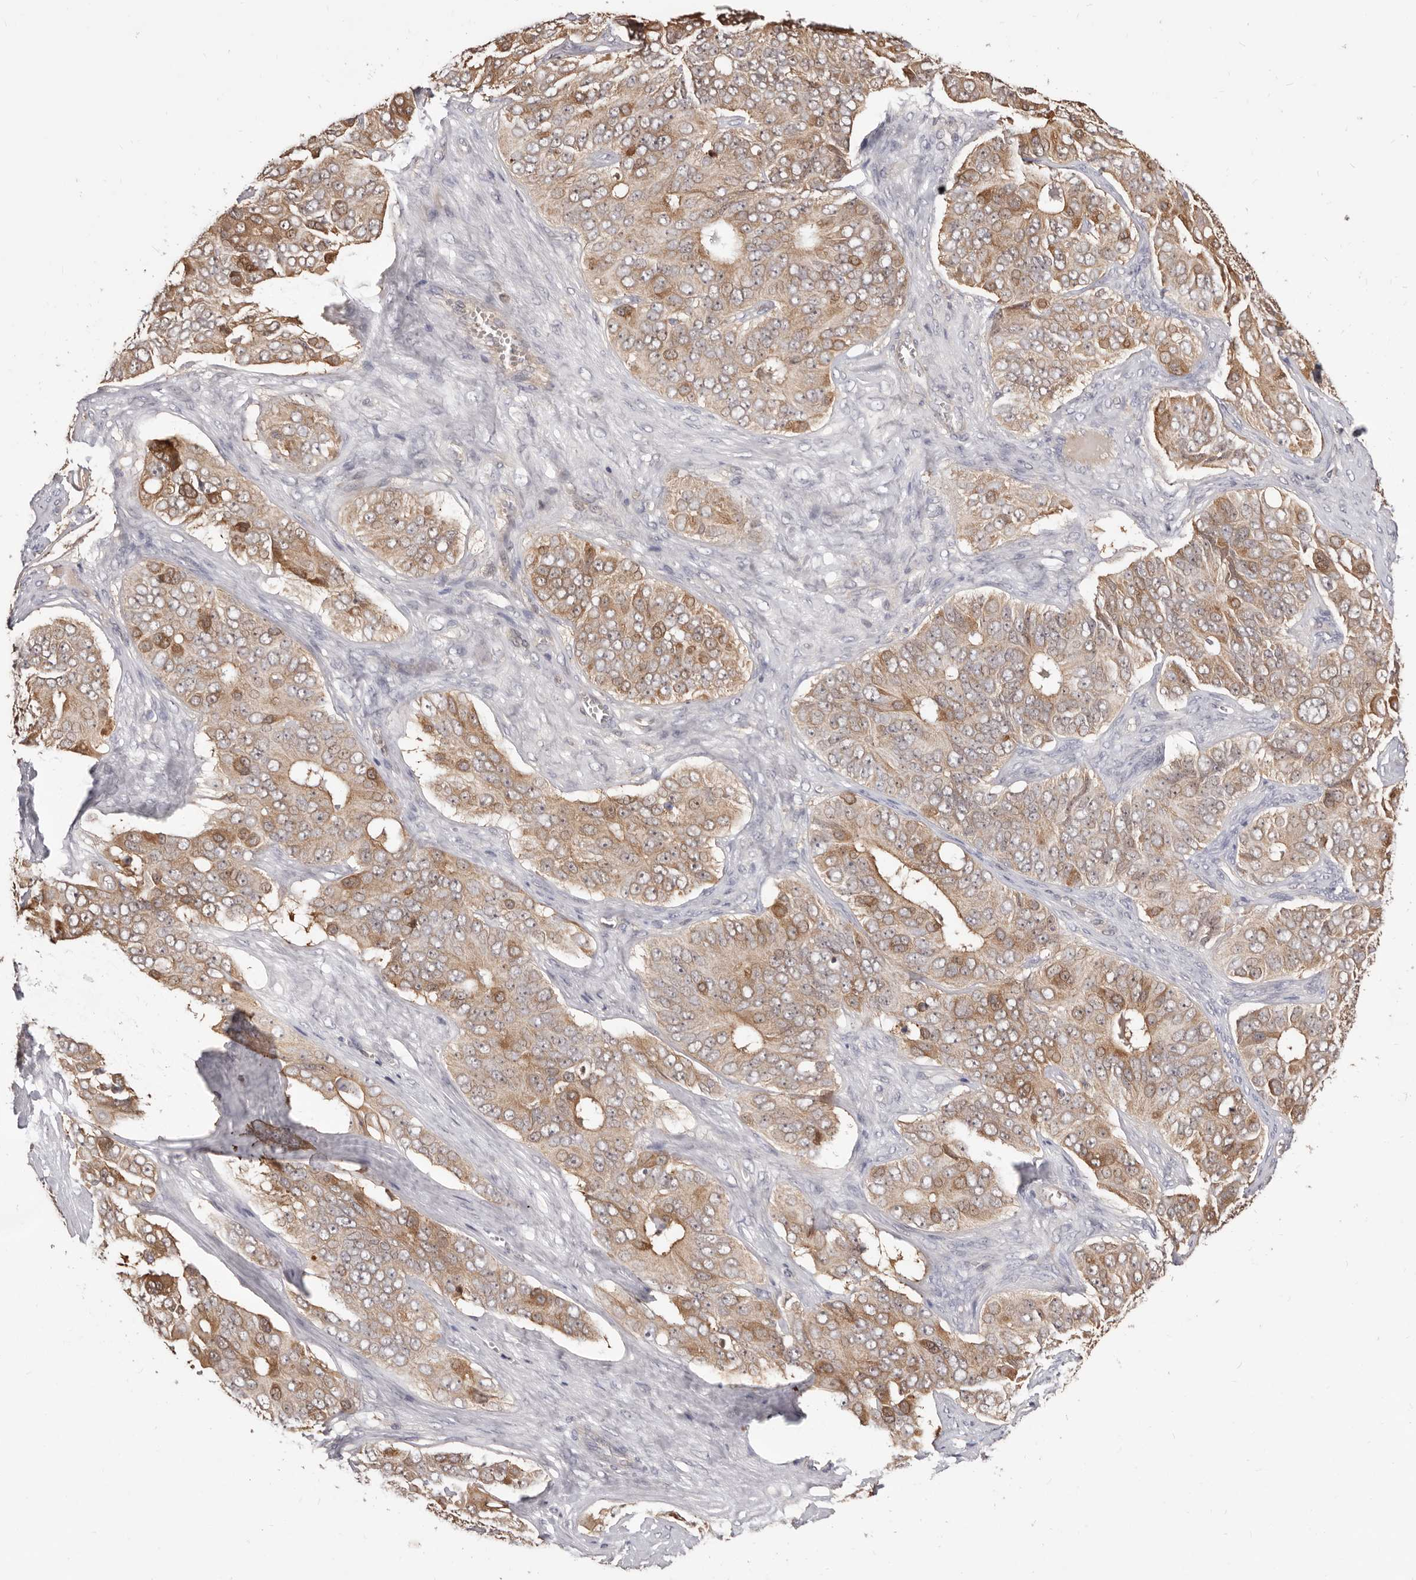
{"staining": {"intensity": "moderate", "quantity": ">75%", "location": "cytoplasmic/membranous"}, "tissue": "ovarian cancer", "cell_type": "Tumor cells", "image_type": "cancer", "snomed": [{"axis": "morphology", "description": "Carcinoma, endometroid"}, {"axis": "topography", "description": "Ovary"}], "caption": "The image shows a brown stain indicating the presence of a protein in the cytoplasmic/membranous of tumor cells in ovarian endometroid carcinoma. (Brightfield microscopy of DAB IHC at high magnification).", "gene": "TC2N", "patient": {"sex": "female", "age": 51}}